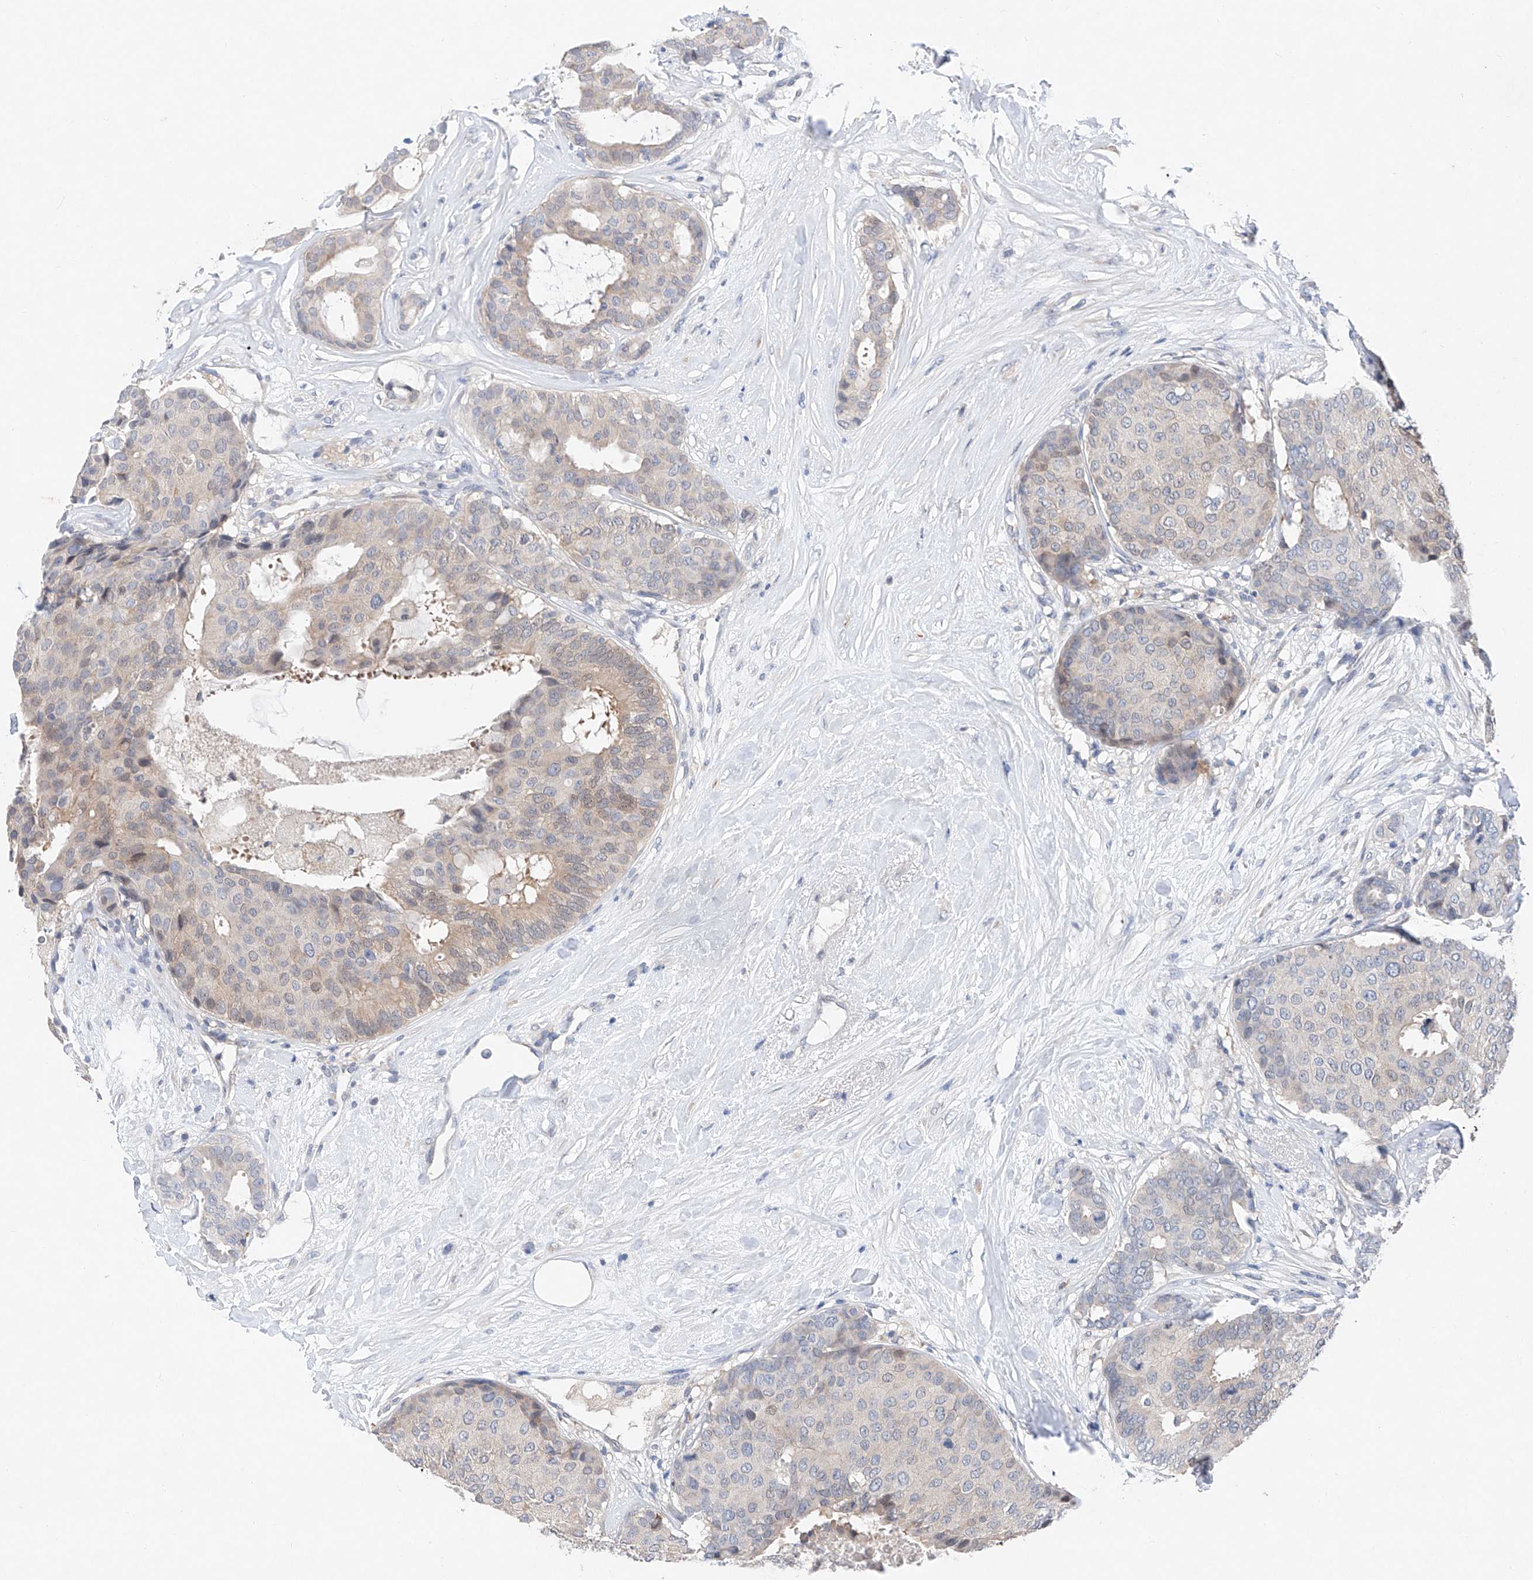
{"staining": {"intensity": "weak", "quantity": "<25%", "location": "cytoplasmic/membranous"}, "tissue": "breast cancer", "cell_type": "Tumor cells", "image_type": "cancer", "snomed": [{"axis": "morphology", "description": "Duct carcinoma"}, {"axis": "topography", "description": "Breast"}], "caption": "A high-resolution image shows IHC staining of infiltrating ductal carcinoma (breast), which displays no significant expression in tumor cells.", "gene": "FUCA2", "patient": {"sex": "female", "age": 75}}